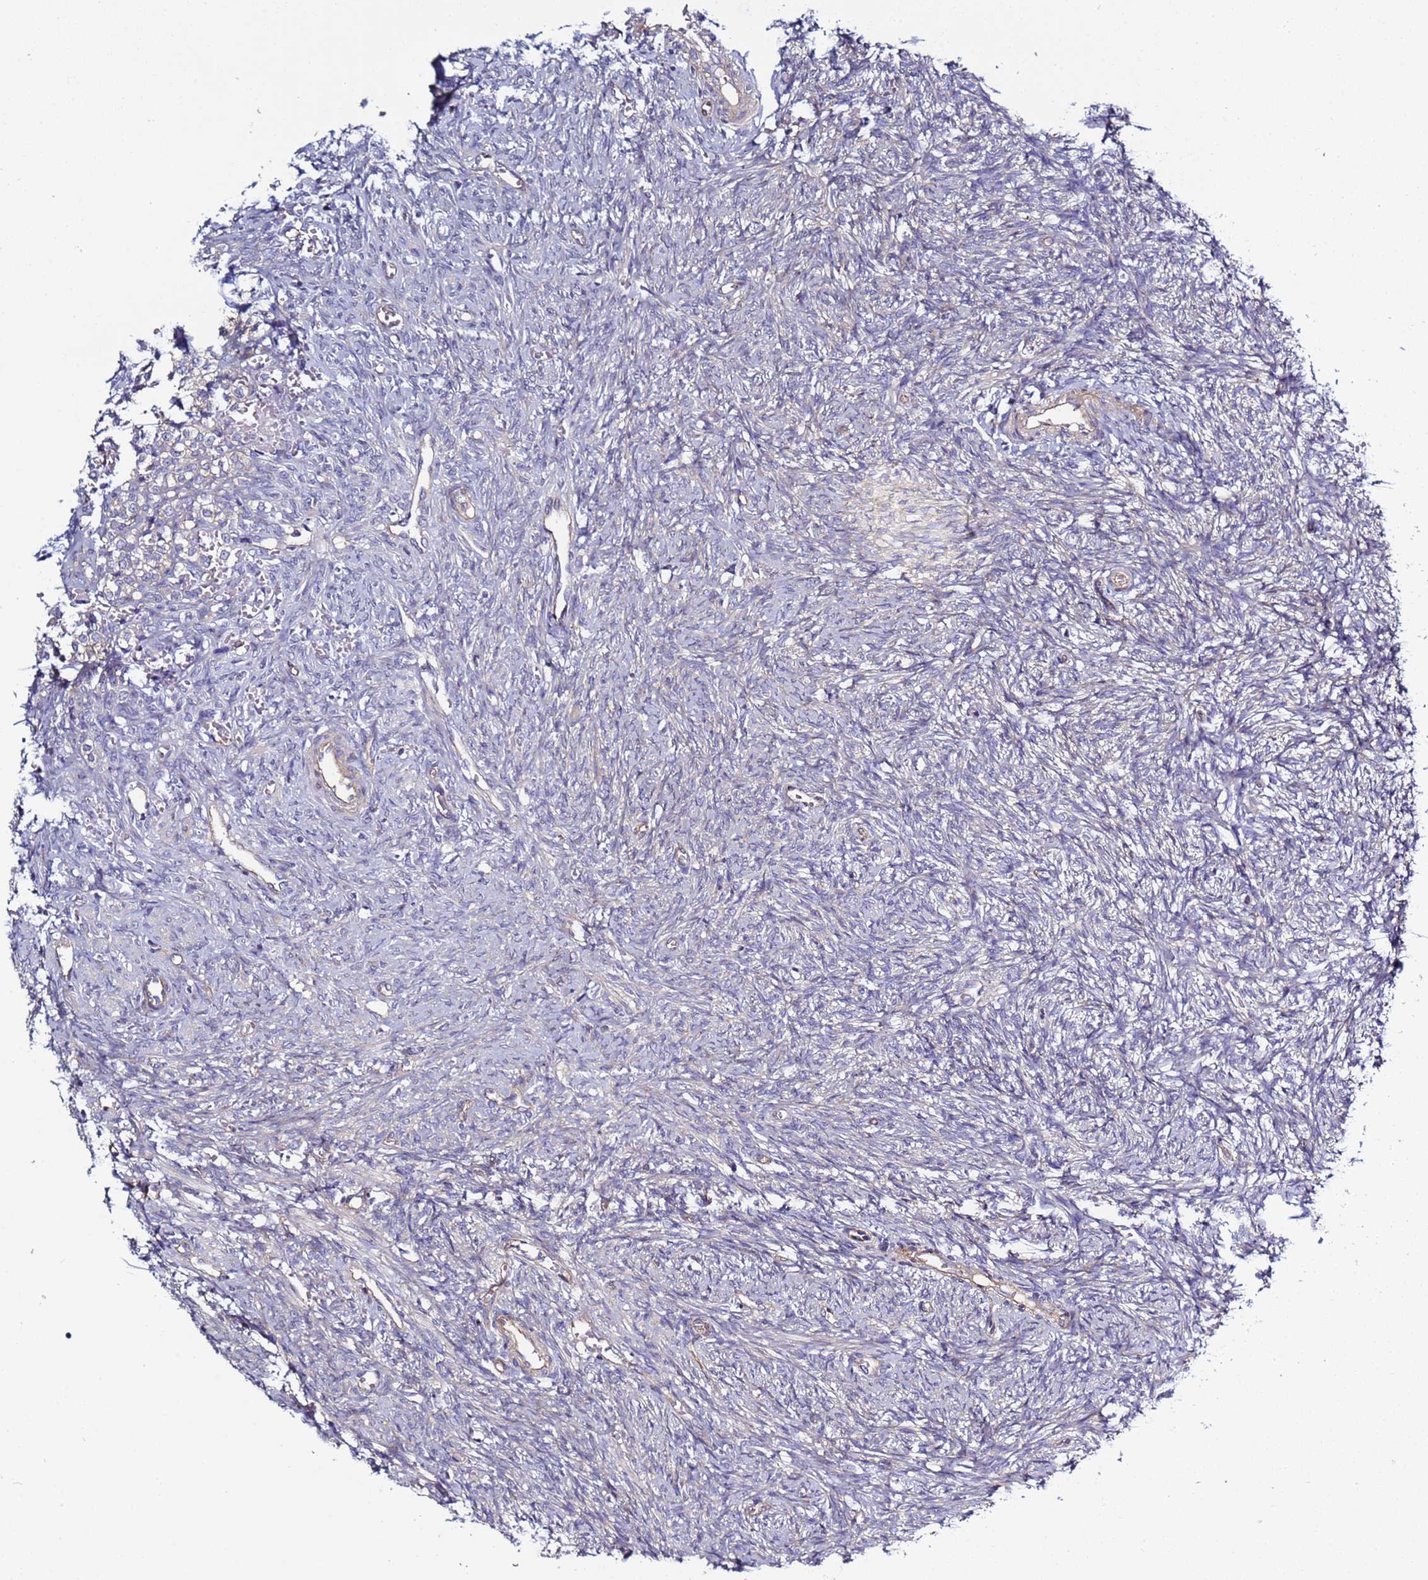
{"staining": {"intensity": "negative", "quantity": "none", "location": "none"}, "tissue": "ovary", "cell_type": "Ovarian stroma cells", "image_type": "normal", "snomed": [{"axis": "morphology", "description": "Normal tissue, NOS"}, {"axis": "topography", "description": "Ovary"}], "caption": "The photomicrograph displays no significant expression in ovarian stroma cells of ovary.", "gene": "EFCAB8", "patient": {"sex": "female", "age": 41}}